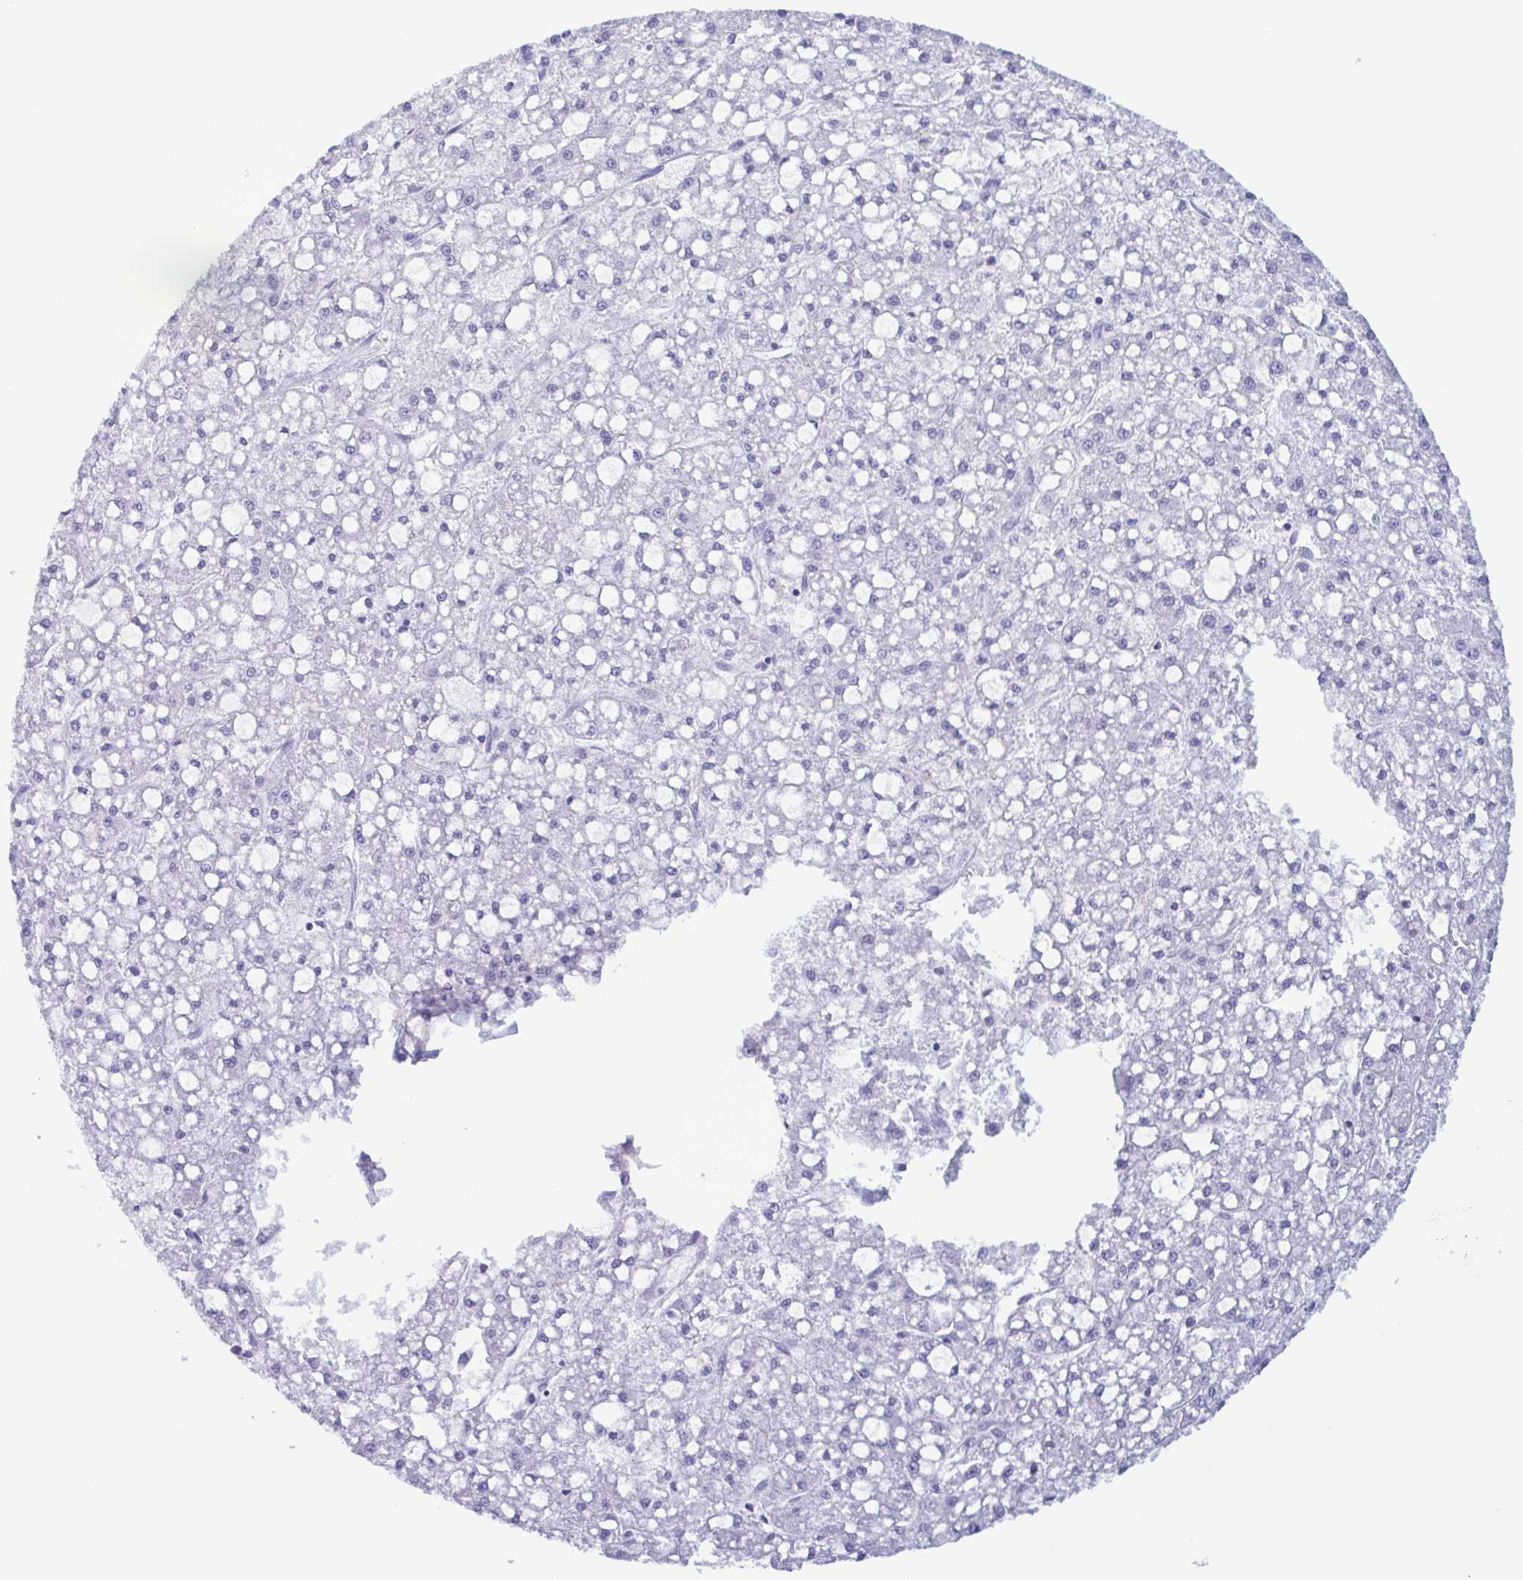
{"staining": {"intensity": "negative", "quantity": "none", "location": "none"}, "tissue": "liver cancer", "cell_type": "Tumor cells", "image_type": "cancer", "snomed": [{"axis": "morphology", "description": "Carcinoma, Hepatocellular, NOS"}, {"axis": "topography", "description": "Liver"}], "caption": "Protein analysis of hepatocellular carcinoma (liver) shows no significant expression in tumor cells. (Stains: DAB (3,3'-diaminobenzidine) IHC with hematoxylin counter stain, Microscopy: brightfield microscopy at high magnification).", "gene": "LTF", "patient": {"sex": "male", "age": 67}}